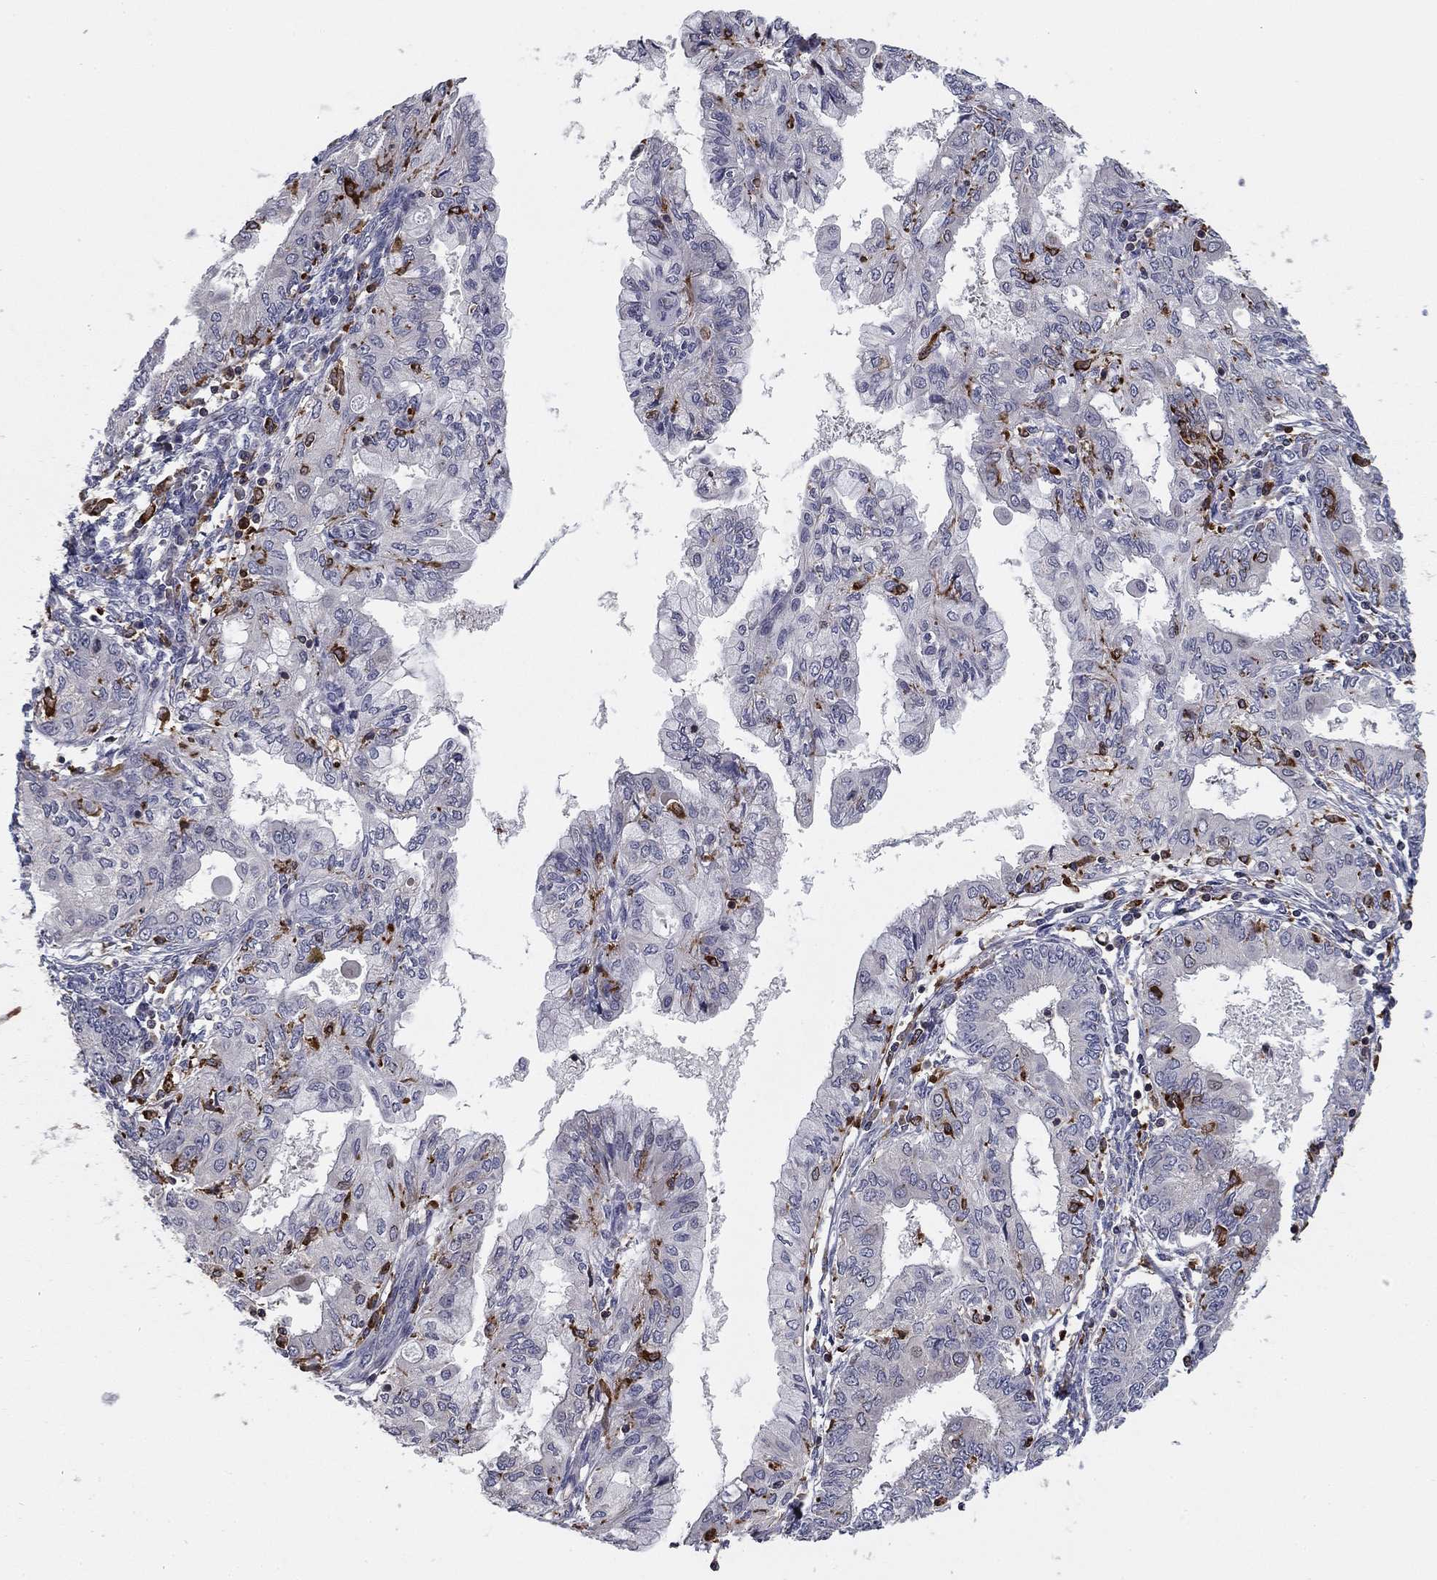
{"staining": {"intensity": "negative", "quantity": "none", "location": "none"}, "tissue": "endometrial cancer", "cell_type": "Tumor cells", "image_type": "cancer", "snomed": [{"axis": "morphology", "description": "Adenocarcinoma, NOS"}, {"axis": "topography", "description": "Endometrium"}], "caption": "IHC of endometrial cancer (adenocarcinoma) reveals no expression in tumor cells. Brightfield microscopy of immunohistochemistry stained with DAB (brown) and hematoxylin (blue), captured at high magnification.", "gene": "PLCB2", "patient": {"sex": "female", "age": 68}}